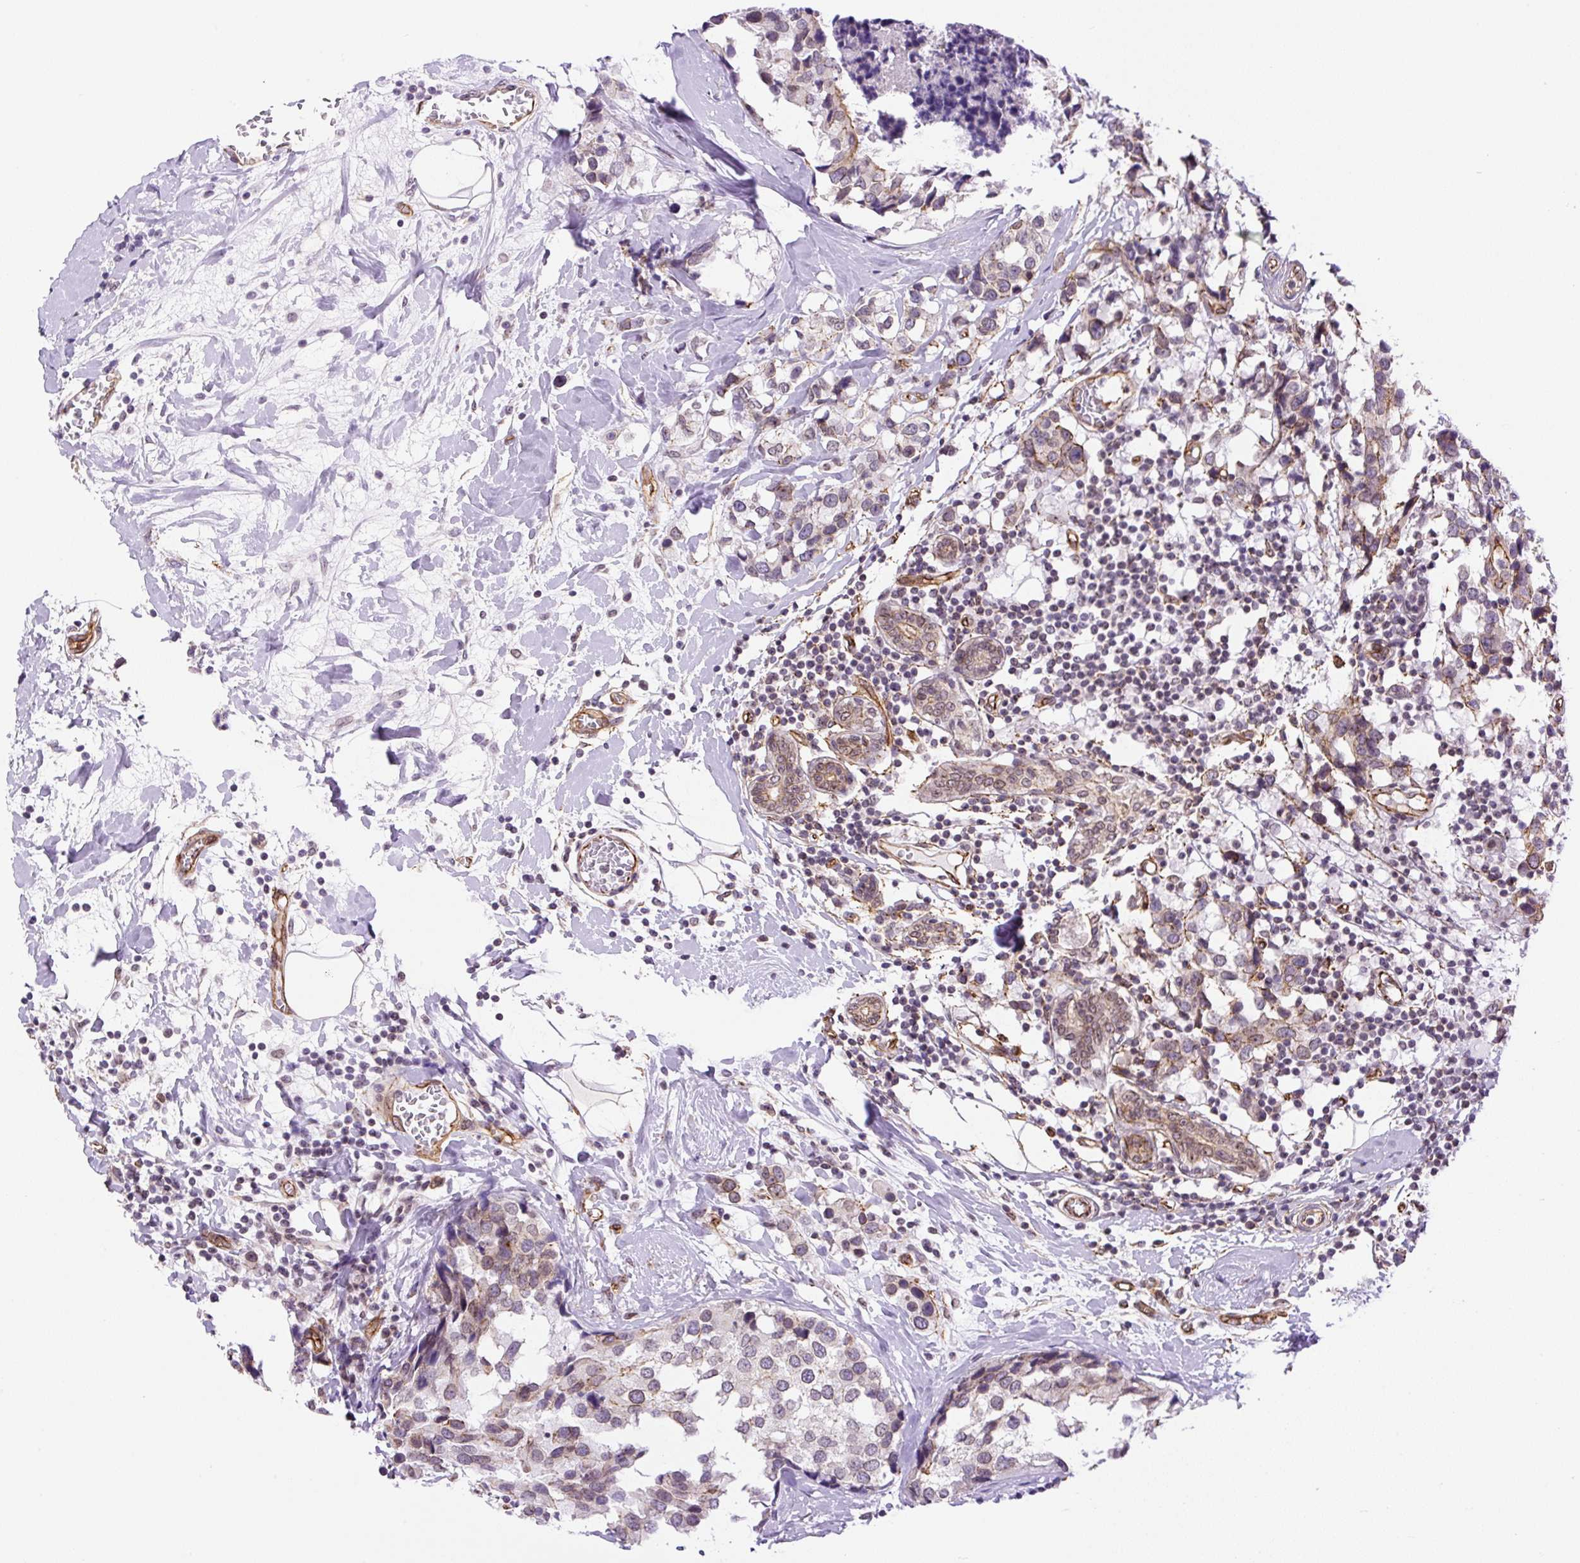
{"staining": {"intensity": "moderate", "quantity": "<25%", "location": "cytoplasmic/membranous"}, "tissue": "breast cancer", "cell_type": "Tumor cells", "image_type": "cancer", "snomed": [{"axis": "morphology", "description": "Lobular carcinoma"}, {"axis": "topography", "description": "Breast"}], "caption": "This histopathology image reveals immunohistochemistry staining of human breast lobular carcinoma, with low moderate cytoplasmic/membranous expression in about <25% of tumor cells.", "gene": "MYO5C", "patient": {"sex": "female", "age": 59}}